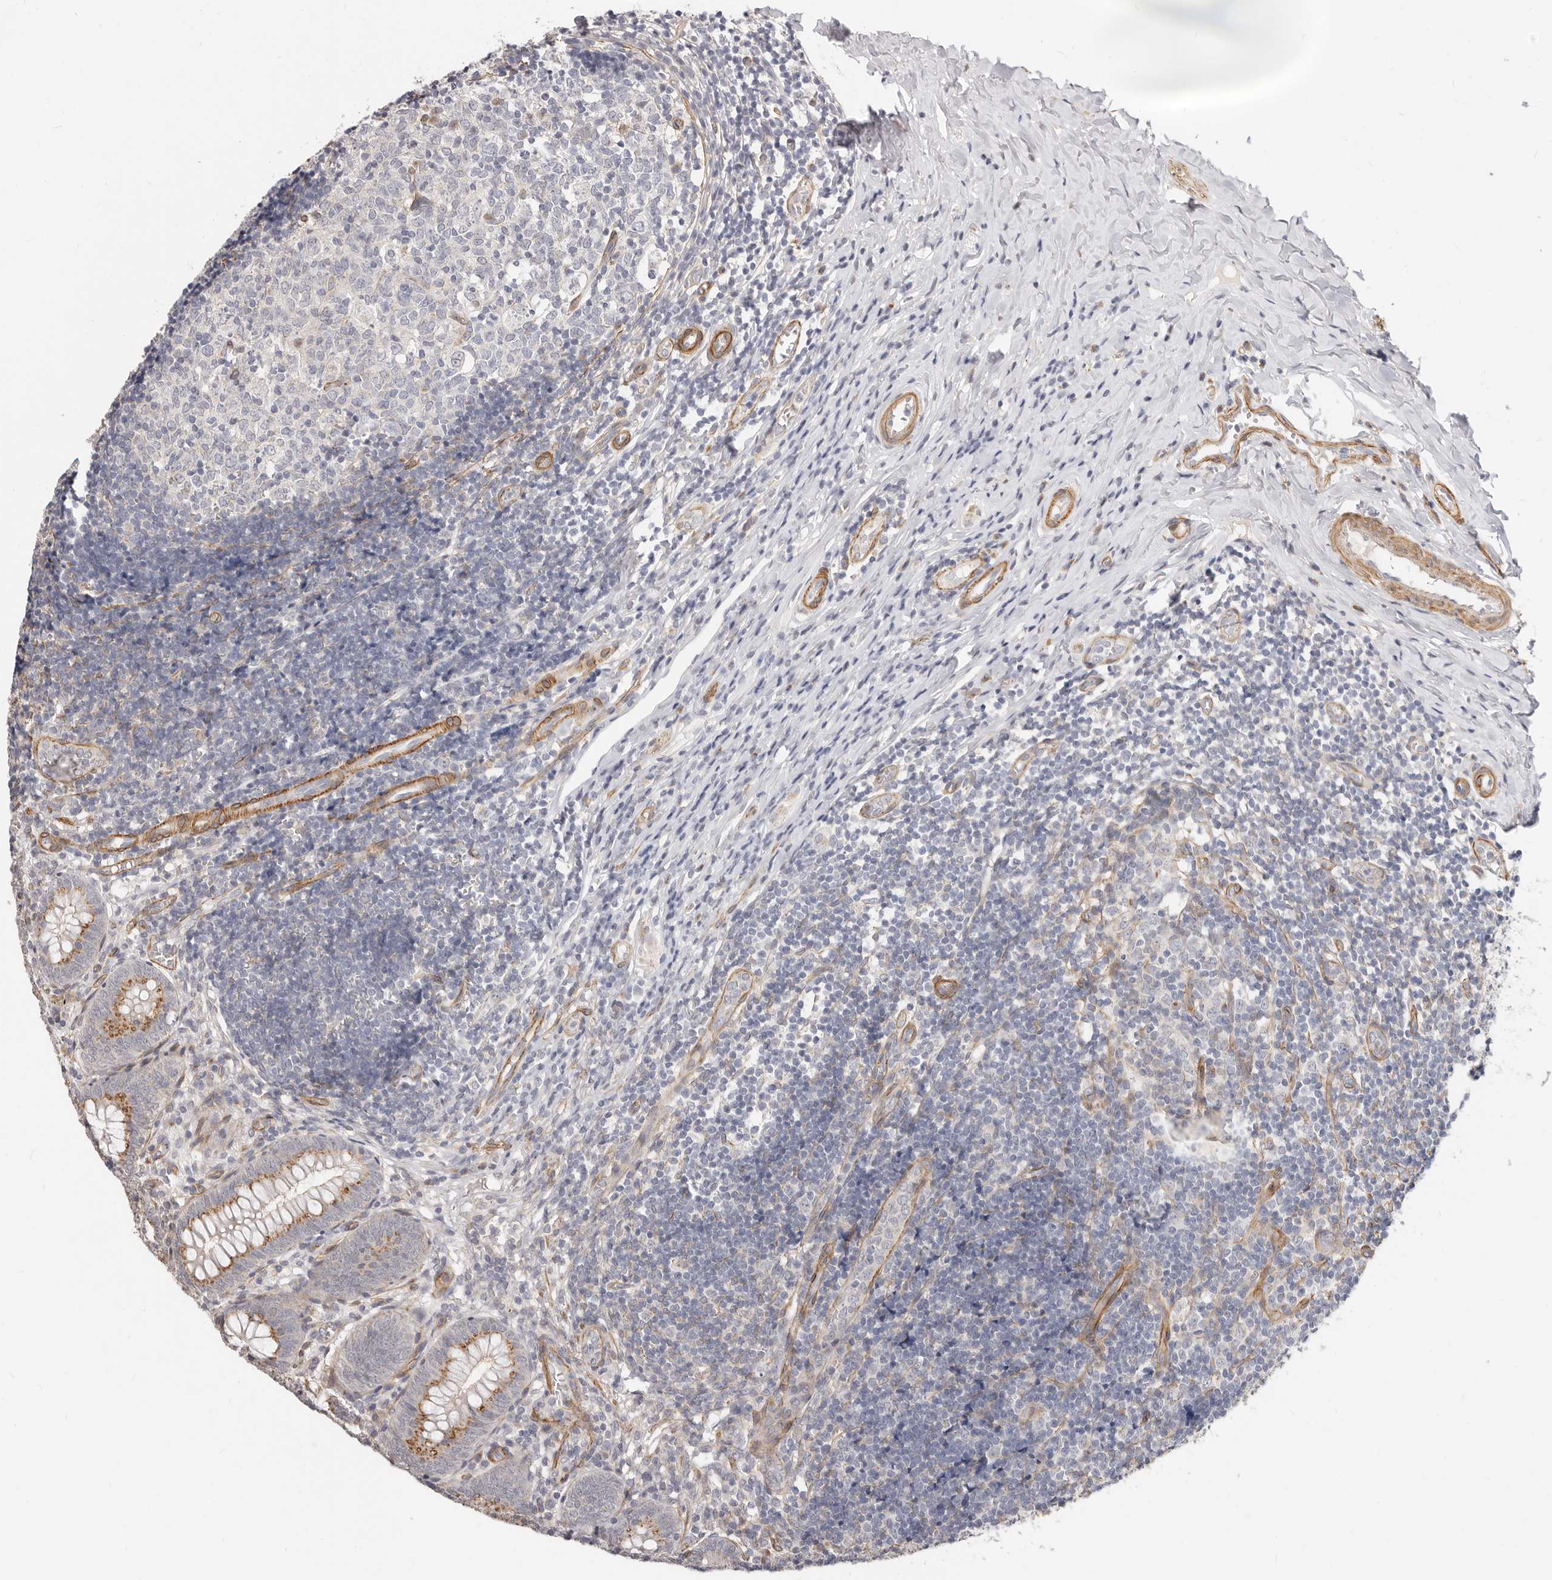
{"staining": {"intensity": "moderate", "quantity": ">75%", "location": "cytoplasmic/membranous"}, "tissue": "appendix", "cell_type": "Glandular cells", "image_type": "normal", "snomed": [{"axis": "morphology", "description": "Normal tissue, NOS"}, {"axis": "topography", "description": "Appendix"}], "caption": "Appendix stained with immunohistochemistry (IHC) reveals moderate cytoplasmic/membranous positivity in about >75% of glandular cells. The protein of interest is stained brown, and the nuclei are stained in blue (DAB (3,3'-diaminobenzidine) IHC with brightfield microscopy, high magnification).", "gene": "RABAC1", "patient": {"sex": "male", "age": 8}}